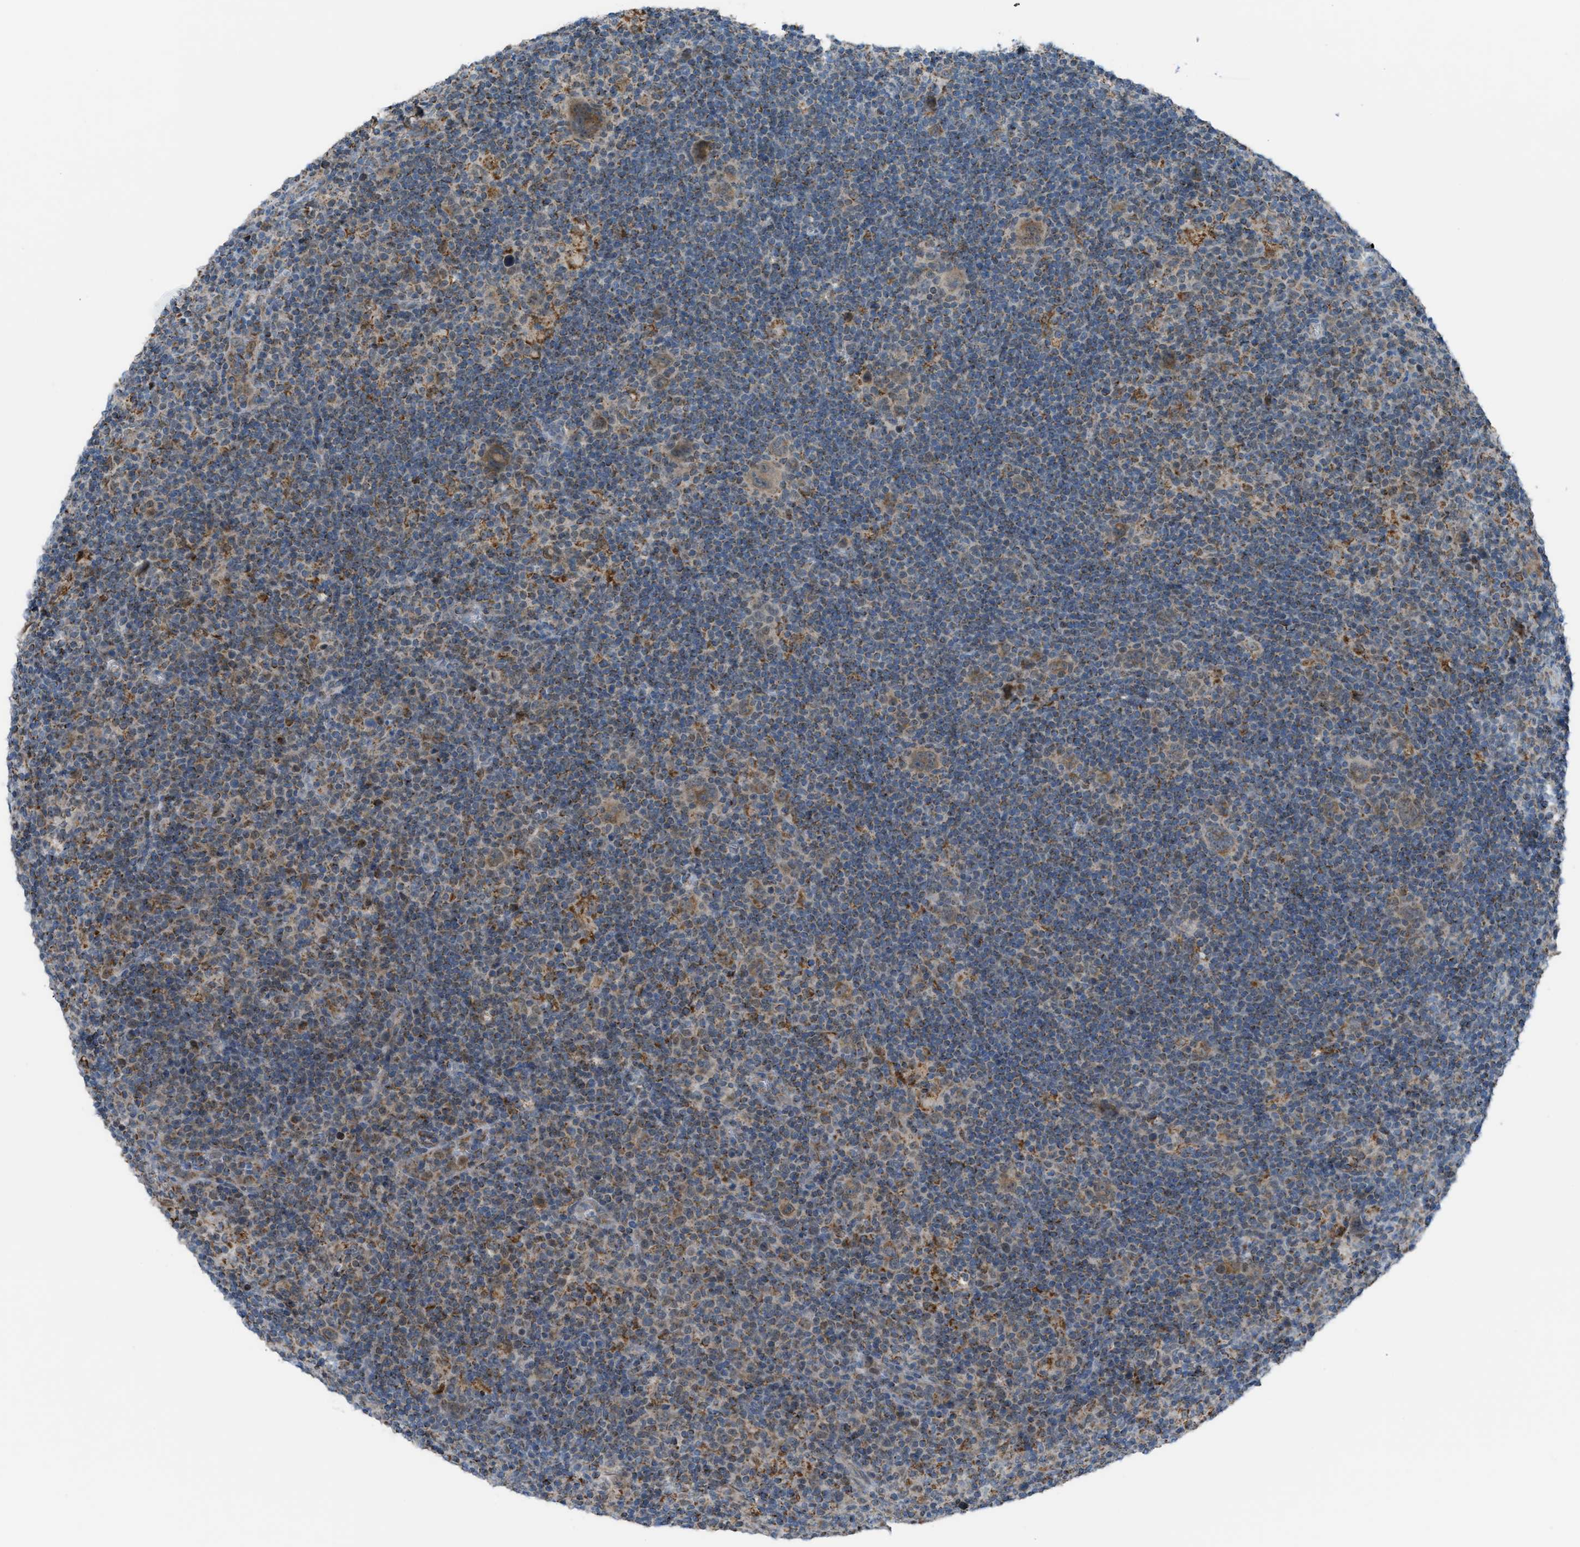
{"staining": {"intensity": "weak", "quantity": ">75%", "location": "cytoplasmic/membranous"}, "tissue": "lymphoma", "cell_type": "Tumor cells", "image_type": "cancer", "snomed": [{"axis": "morphology", "description": "Hodgkin's disease, NOS"}, {"axis": "topography", "description": "Lymph node"}], "caption": "Human lymphoma stained with a brown dye demonstrates weak cytoplasmic/membranous positive staining in about >75% of tumor cells.", "gene": "SRM", "patient": {"sex": "female", "age": 57}}